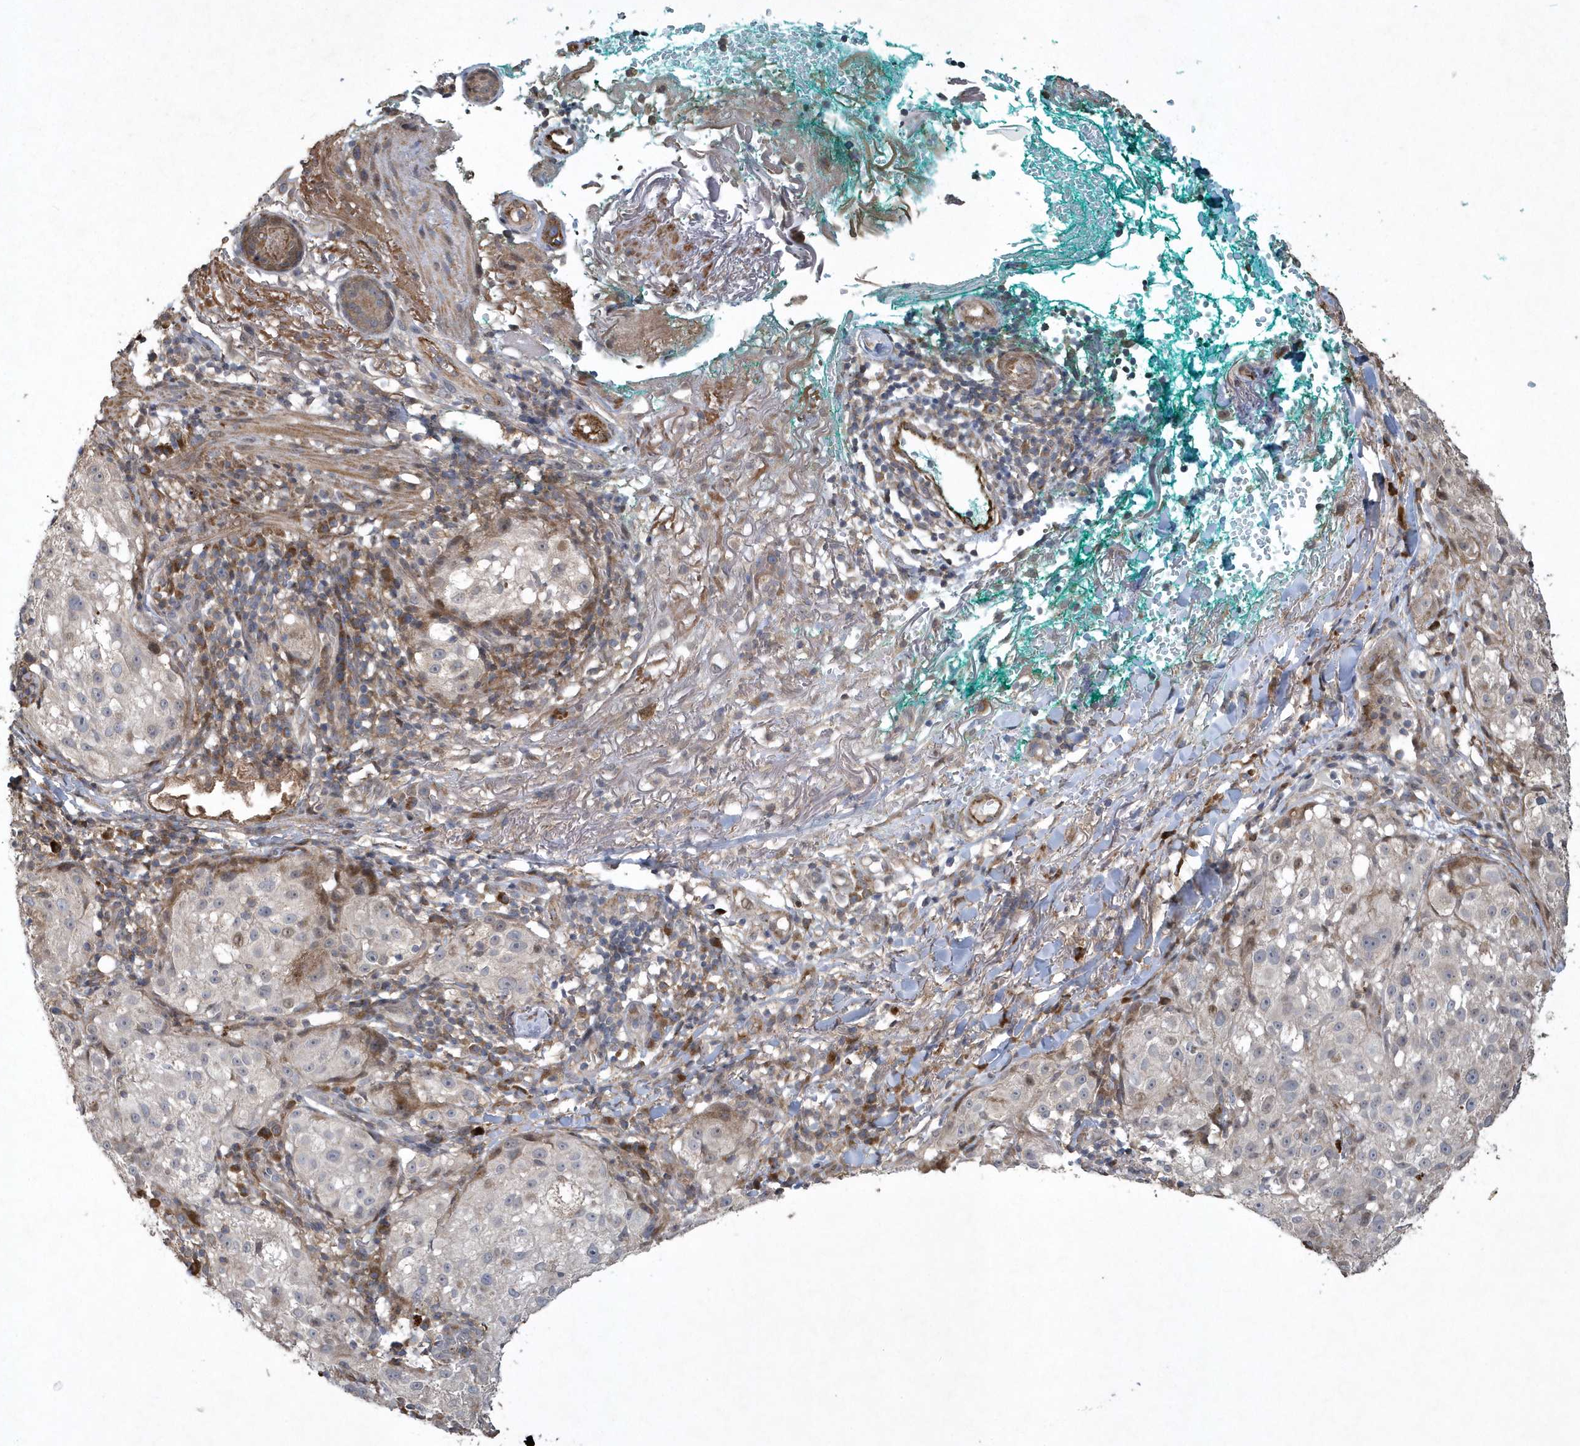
{"staining": {"intensity": "negative", "quantity": "none", "location": "none"}, "tissue": "melanoma", "cell_type": "Tumor cells", "image_type": "cancer", "snomed": [{"axis": "morphology", "description": "Necrosis, NOS"}, {"axis": "morphology", "description": "Malignant melanoma, NOS"}, {"axis": "topography", "description": "Skin"}], "caption": "The photomicrograph demonstrates no significant expression in tumor cells of malignant melanoma.", "gene": "N4BP2", "patient": {"sex": "female", "age": 87}}